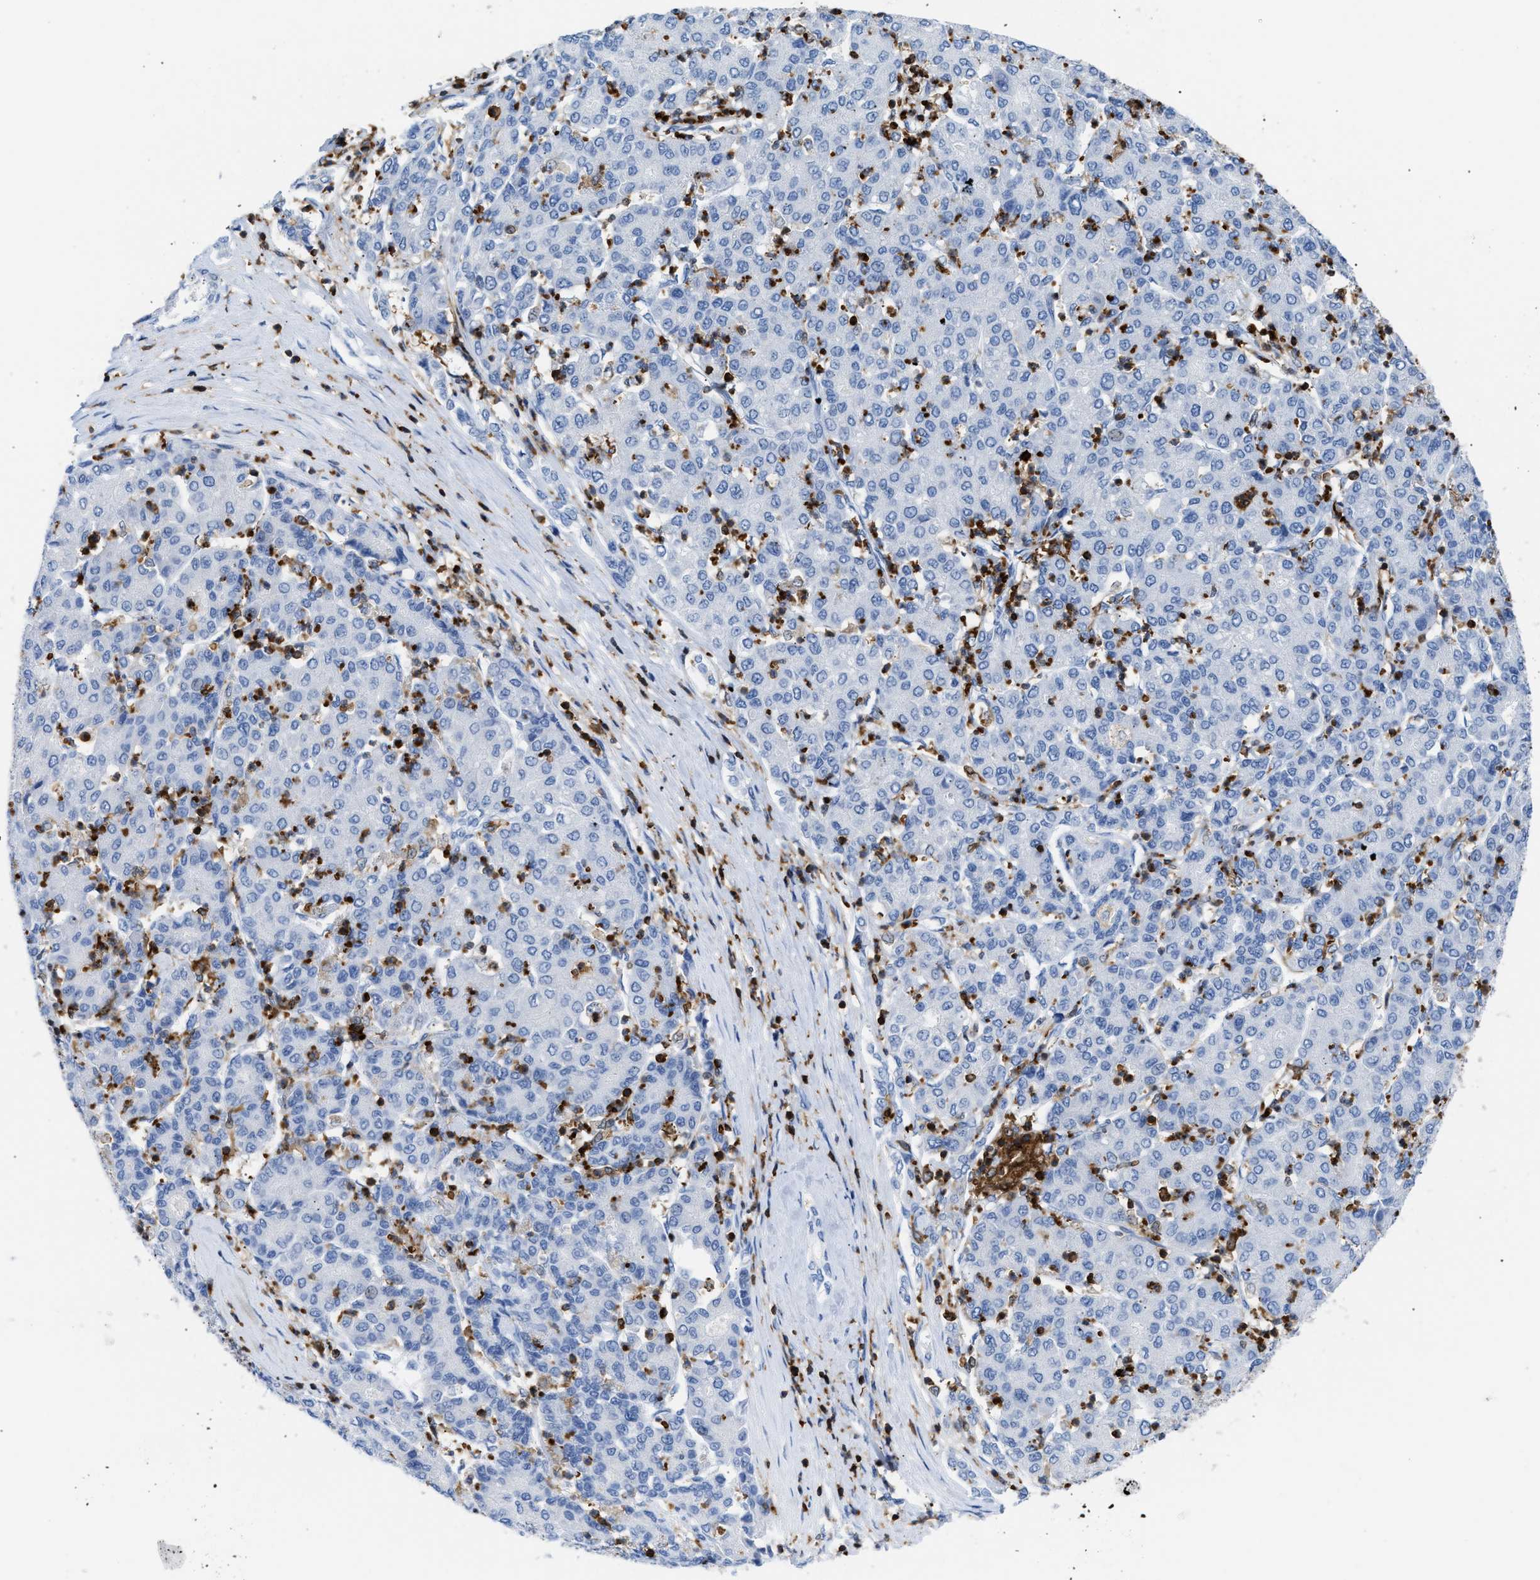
{"staining": {"intensity": "negative", "quantity": "none", "location": "none"}, "tissue": "liver cancer", "cell_type": "Tumor cells", "image_type": "cancer", "snomed": [{"axis": "morphology", "description": "Carcinoma, Hepatocellular, NOS"}, {"axis": "topography", "description": "Liver"}], "caption": "Immunohistochemistry (IHC) of liver hepatocellular carcinoma exhibits no expression in tumor cells.", "gene": "LCP1", "patient": {"sex": "male", "age": 65}}